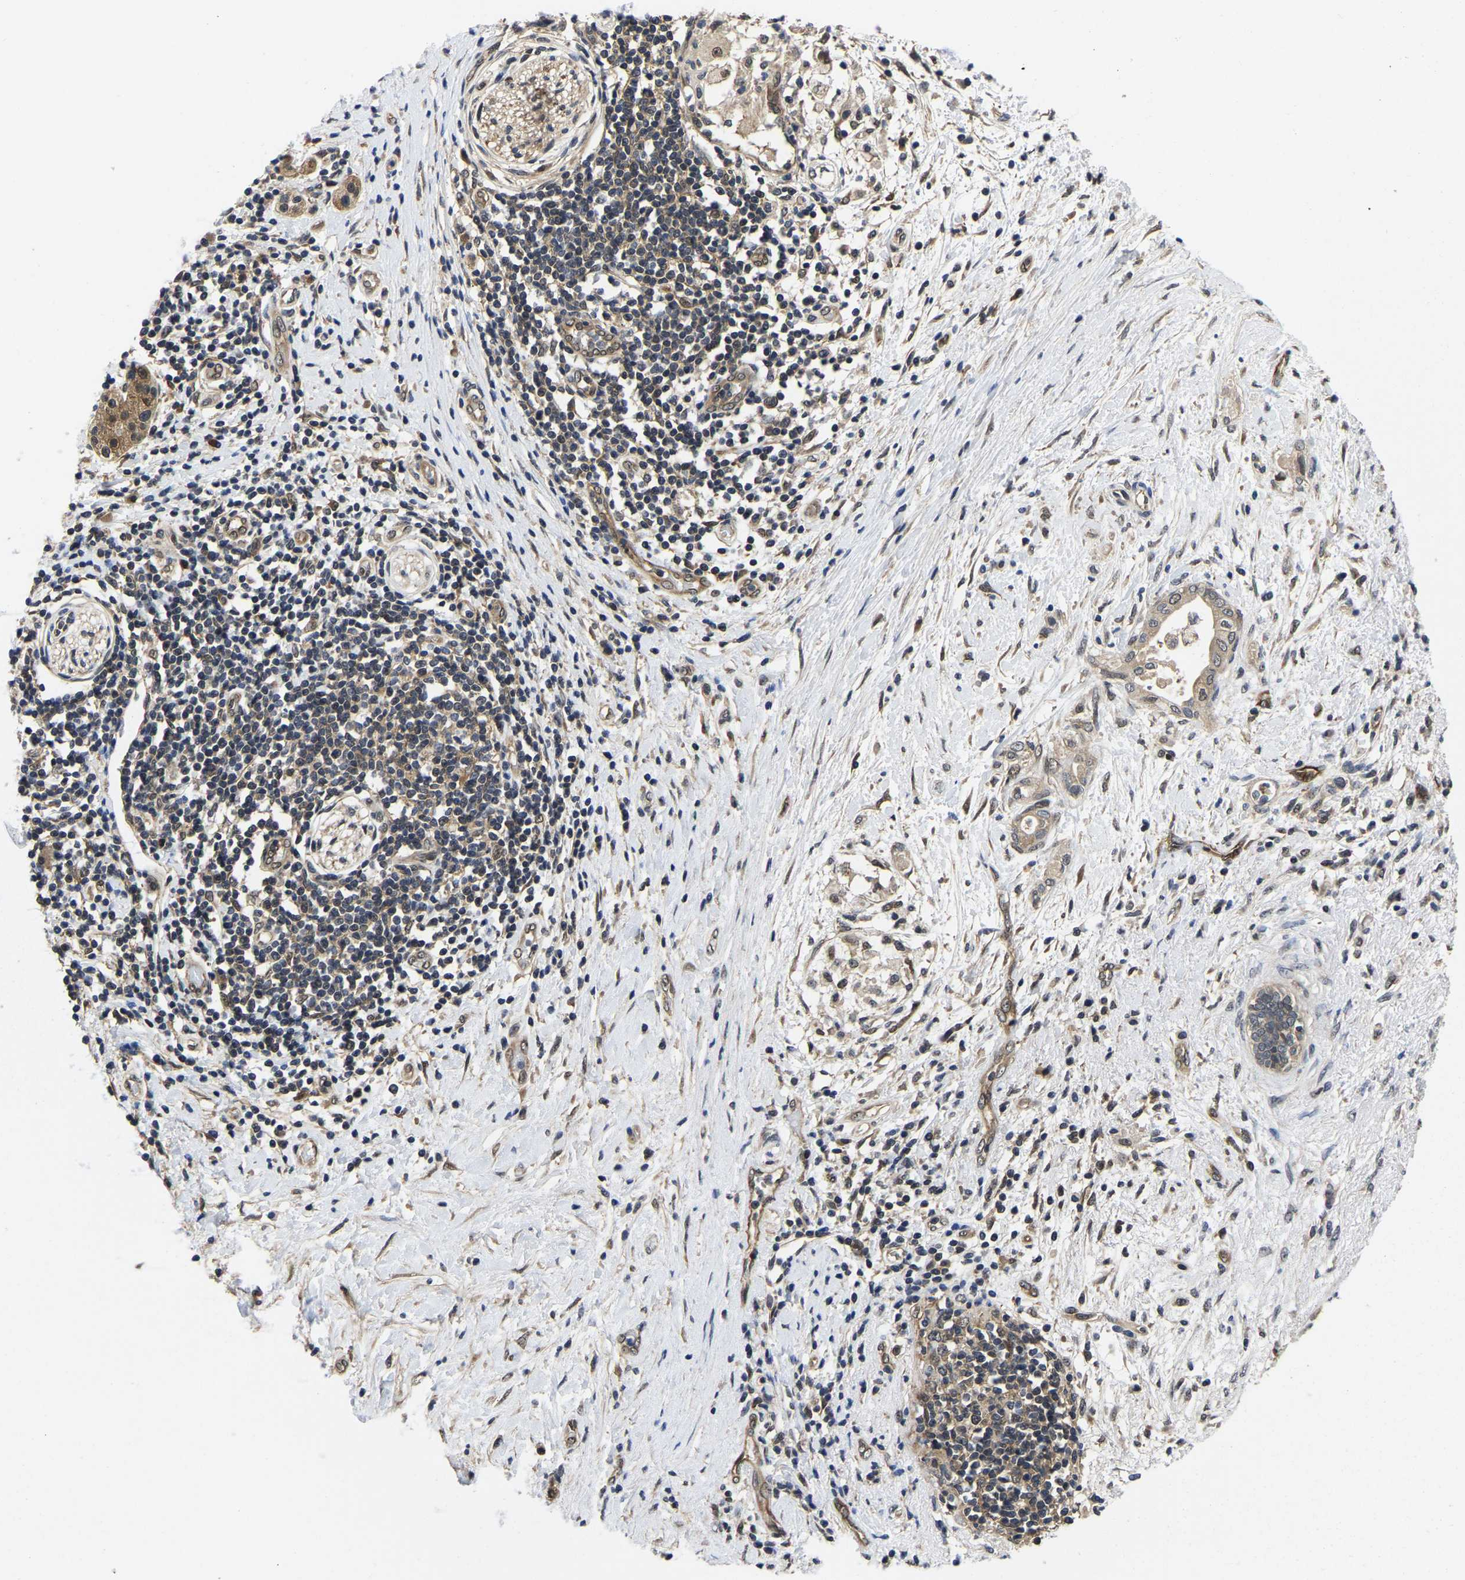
{"staining": {"intensity": "weak", "quantity": ">75%", "location": "cytoplasmic/membranous,nuclear"}, "tissue": "pancreatic cancer", "cell_type": "Tumor cells", "image_type": "cancer", "snomed": [{"axis": "morphology", "description": "Adenocarcinoma, NOS"}, {"axis": "topography", "description": "Pancreas"}], "caption": "Tumor cells display low levels of weak cytoplasmic/membranous and nuclear staining in approximately >75% of cells in human adenocarcinoma (pancreatic).", "gene": "MCOLN2", "patient": {"sex": "female", "age": 60}}